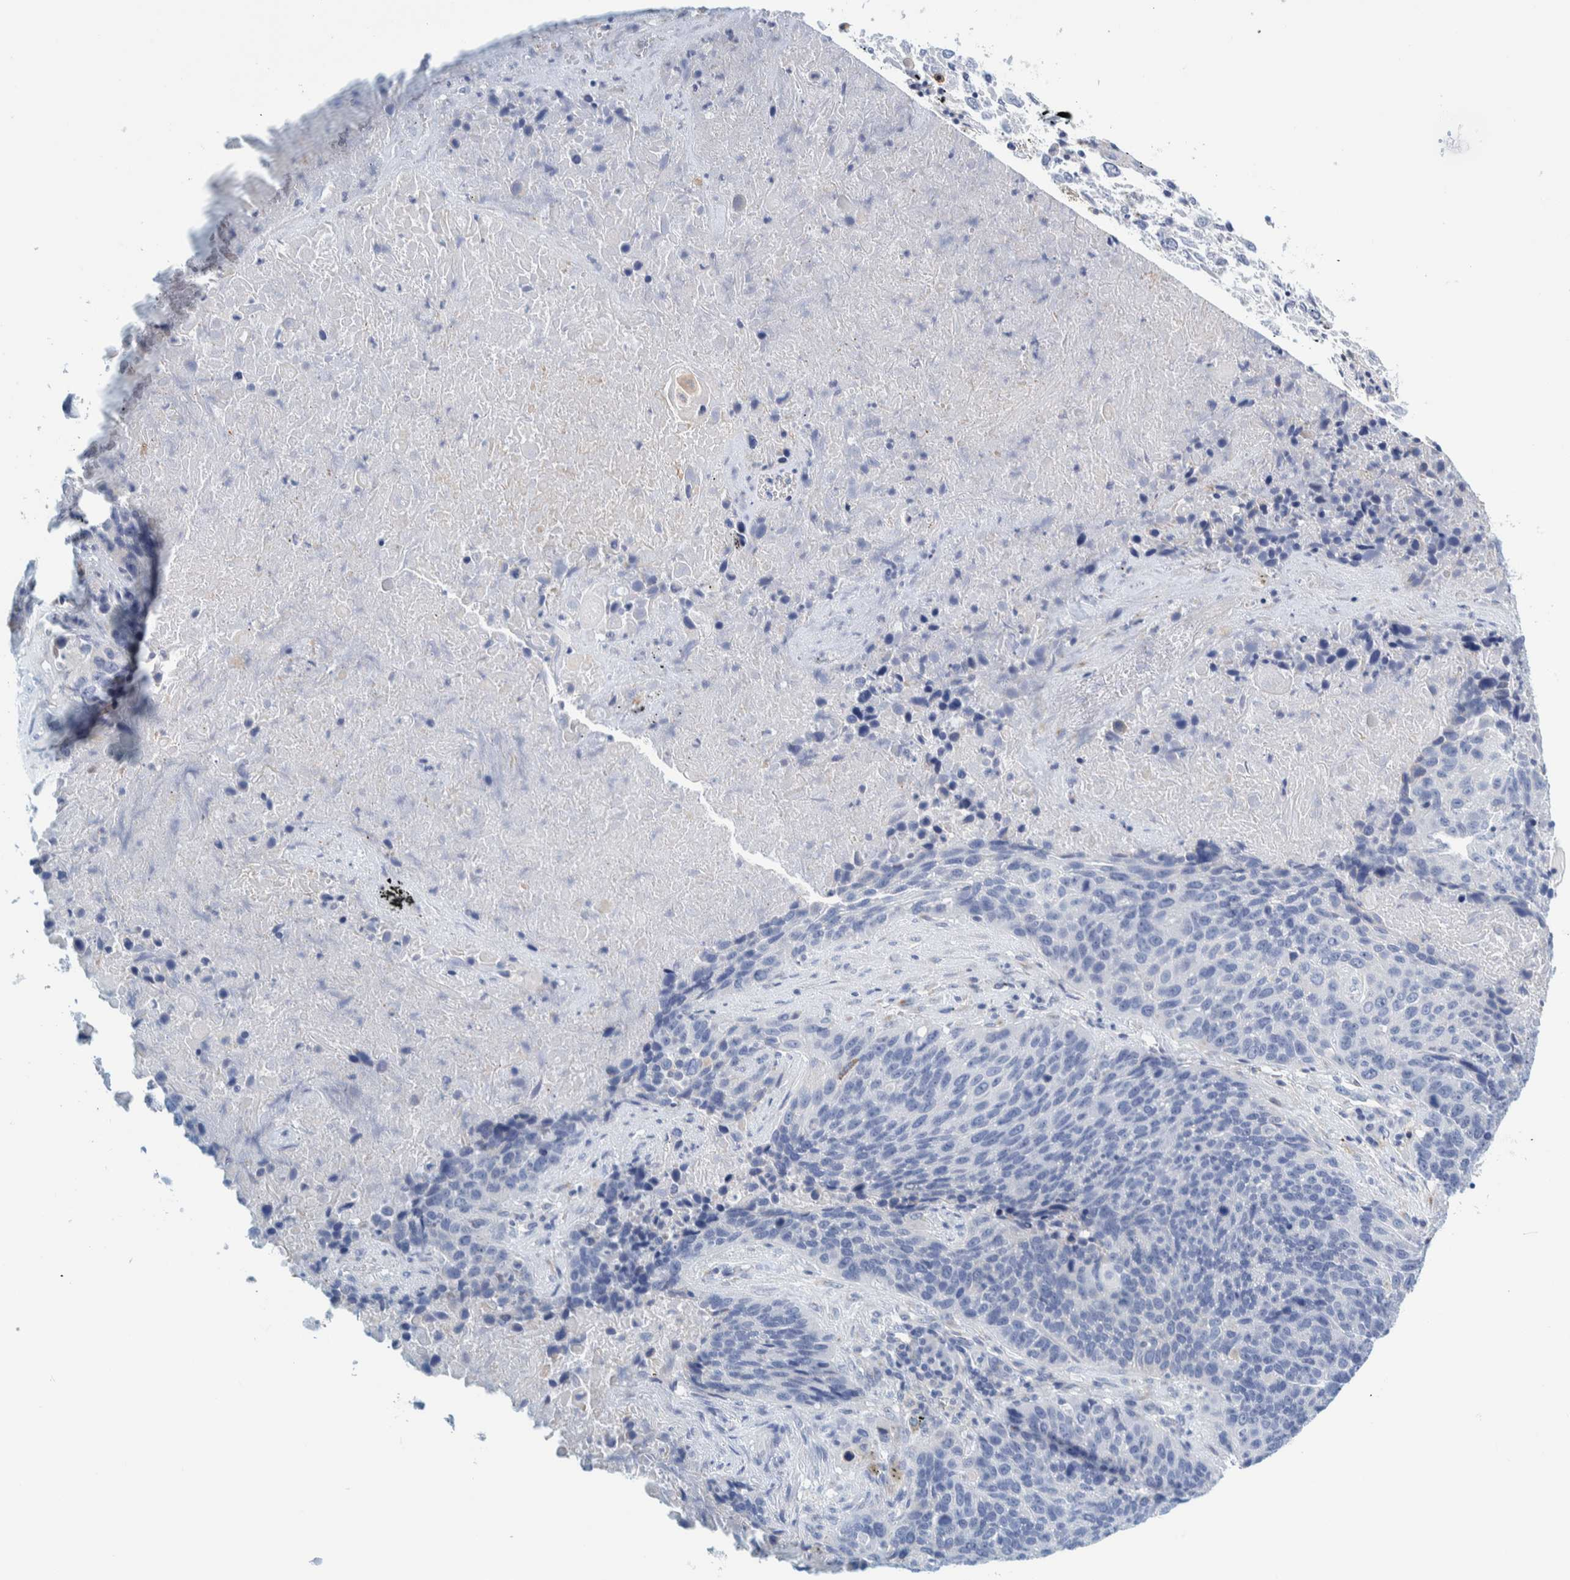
{"staining": {"intensity": "negative", "quantity": "none", "location": "none"}, "tissue": "lung cancer", "cell_type": "Tumor cells", "image_type": "cancer", "snomed": [{"axis": "morphology", "description": "Squamous cell carcinoma, NOS"}, {"axis": "topography", "description": "Lung"}], "caption": "Immunohistochemistry (IHC) image of neoplastic tissue: human lung cancer (squamous cell carcinoma) stained with DAB exhibits no significant protein positivity in tumor cells.", "gene": "MOG", "patient": {"sex": "male", "age": 65}}